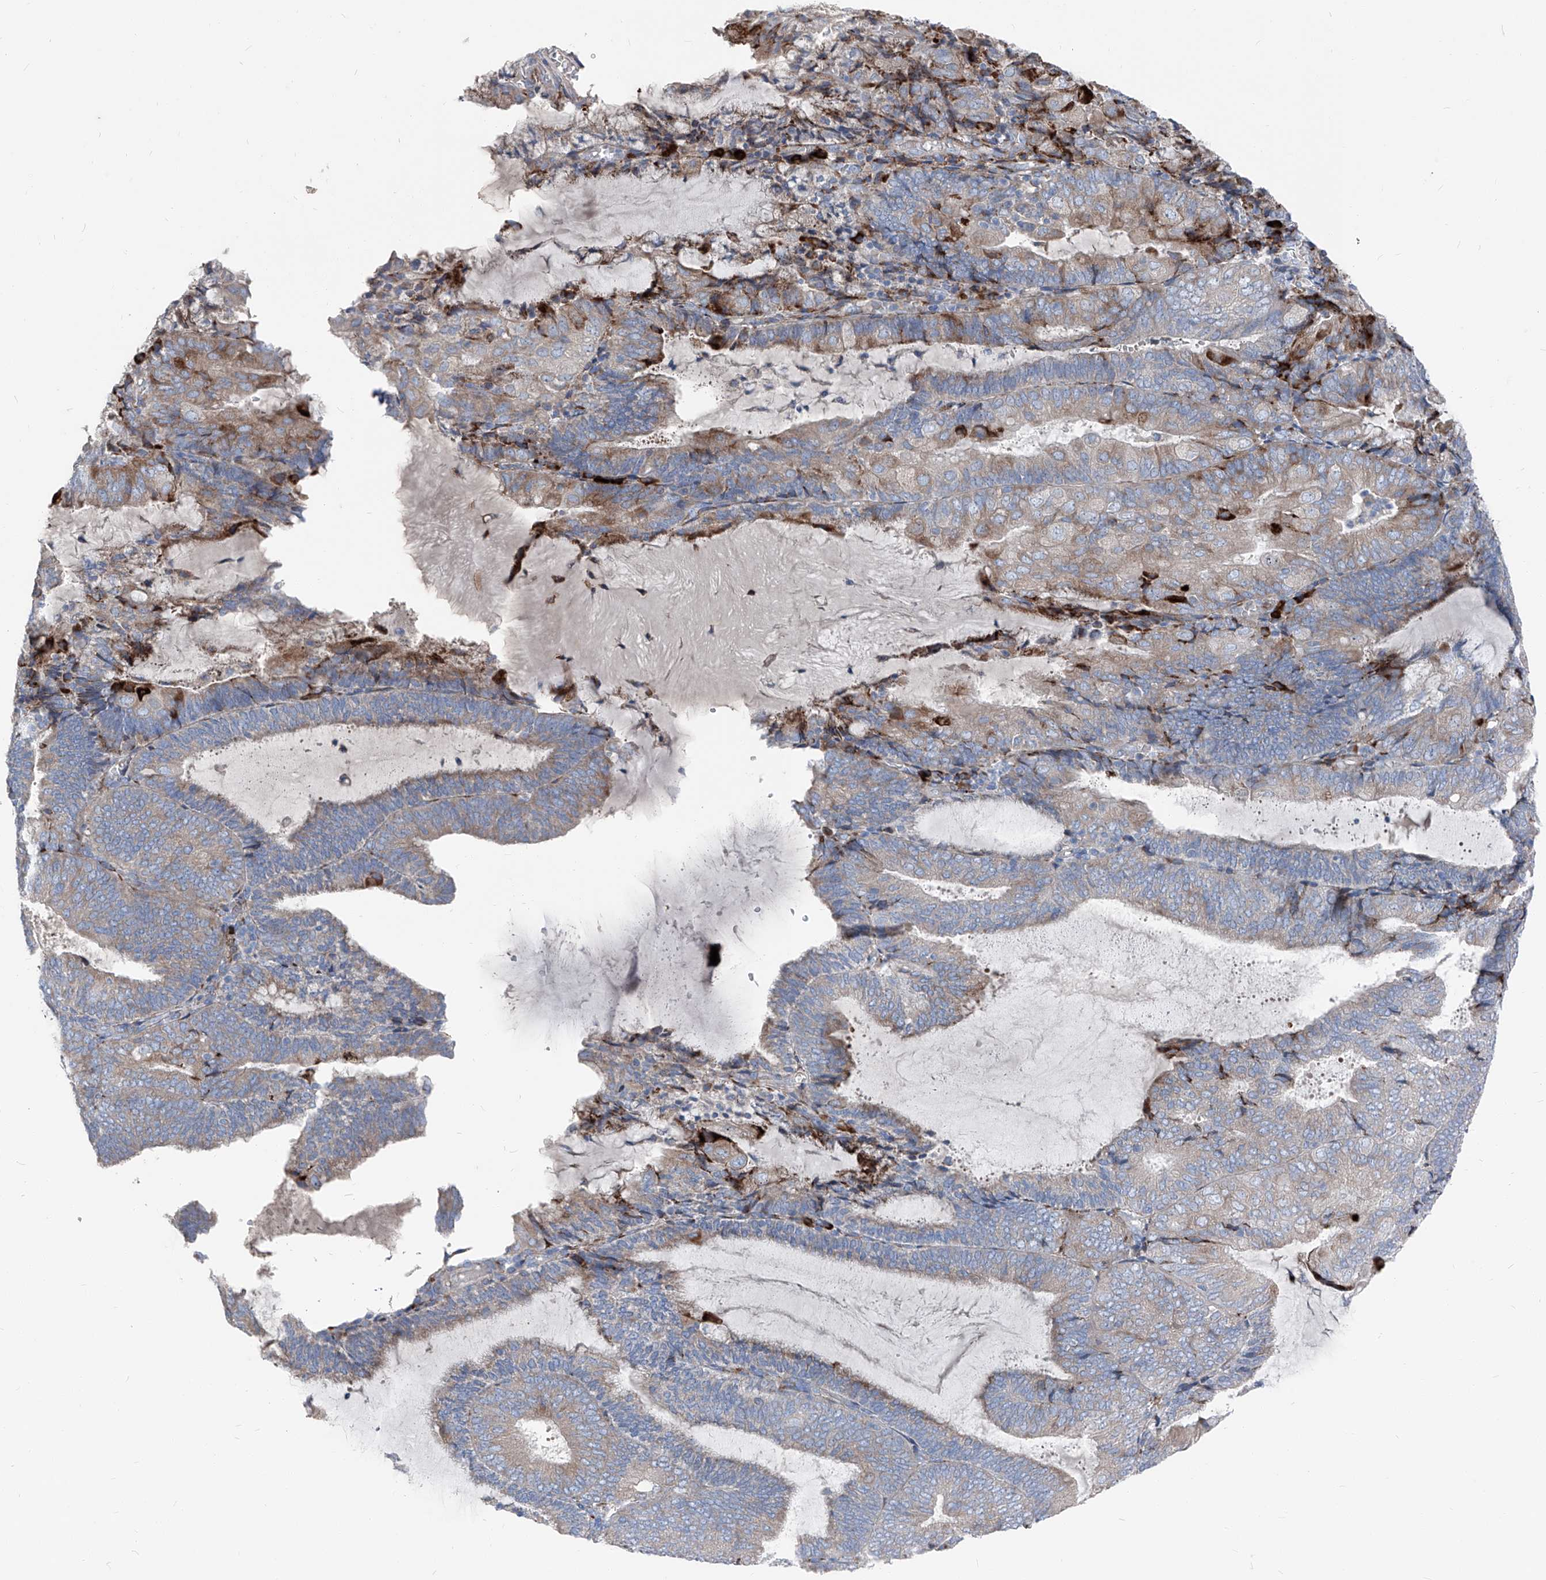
{"staining": {"intensity": "weak", "quantity": "<25%", "location": "cytoplasmic/membranous"}, "tissue": "endometrial cancer", "cell_type": "Tumor cells", "image_type": "cancer", "snomed": [{"axis": "morphology", "description": "Adenocarcinoma, NOS"}, {"axis": "topography", "description": "Endometrium"}], "caption": "Immunohistochemistry (IHC) of human endometrial adenocarcinoma shows no expression in tumor cells.", "gene": "IFI27", "patient": {"sex": "female", "age": 81}}